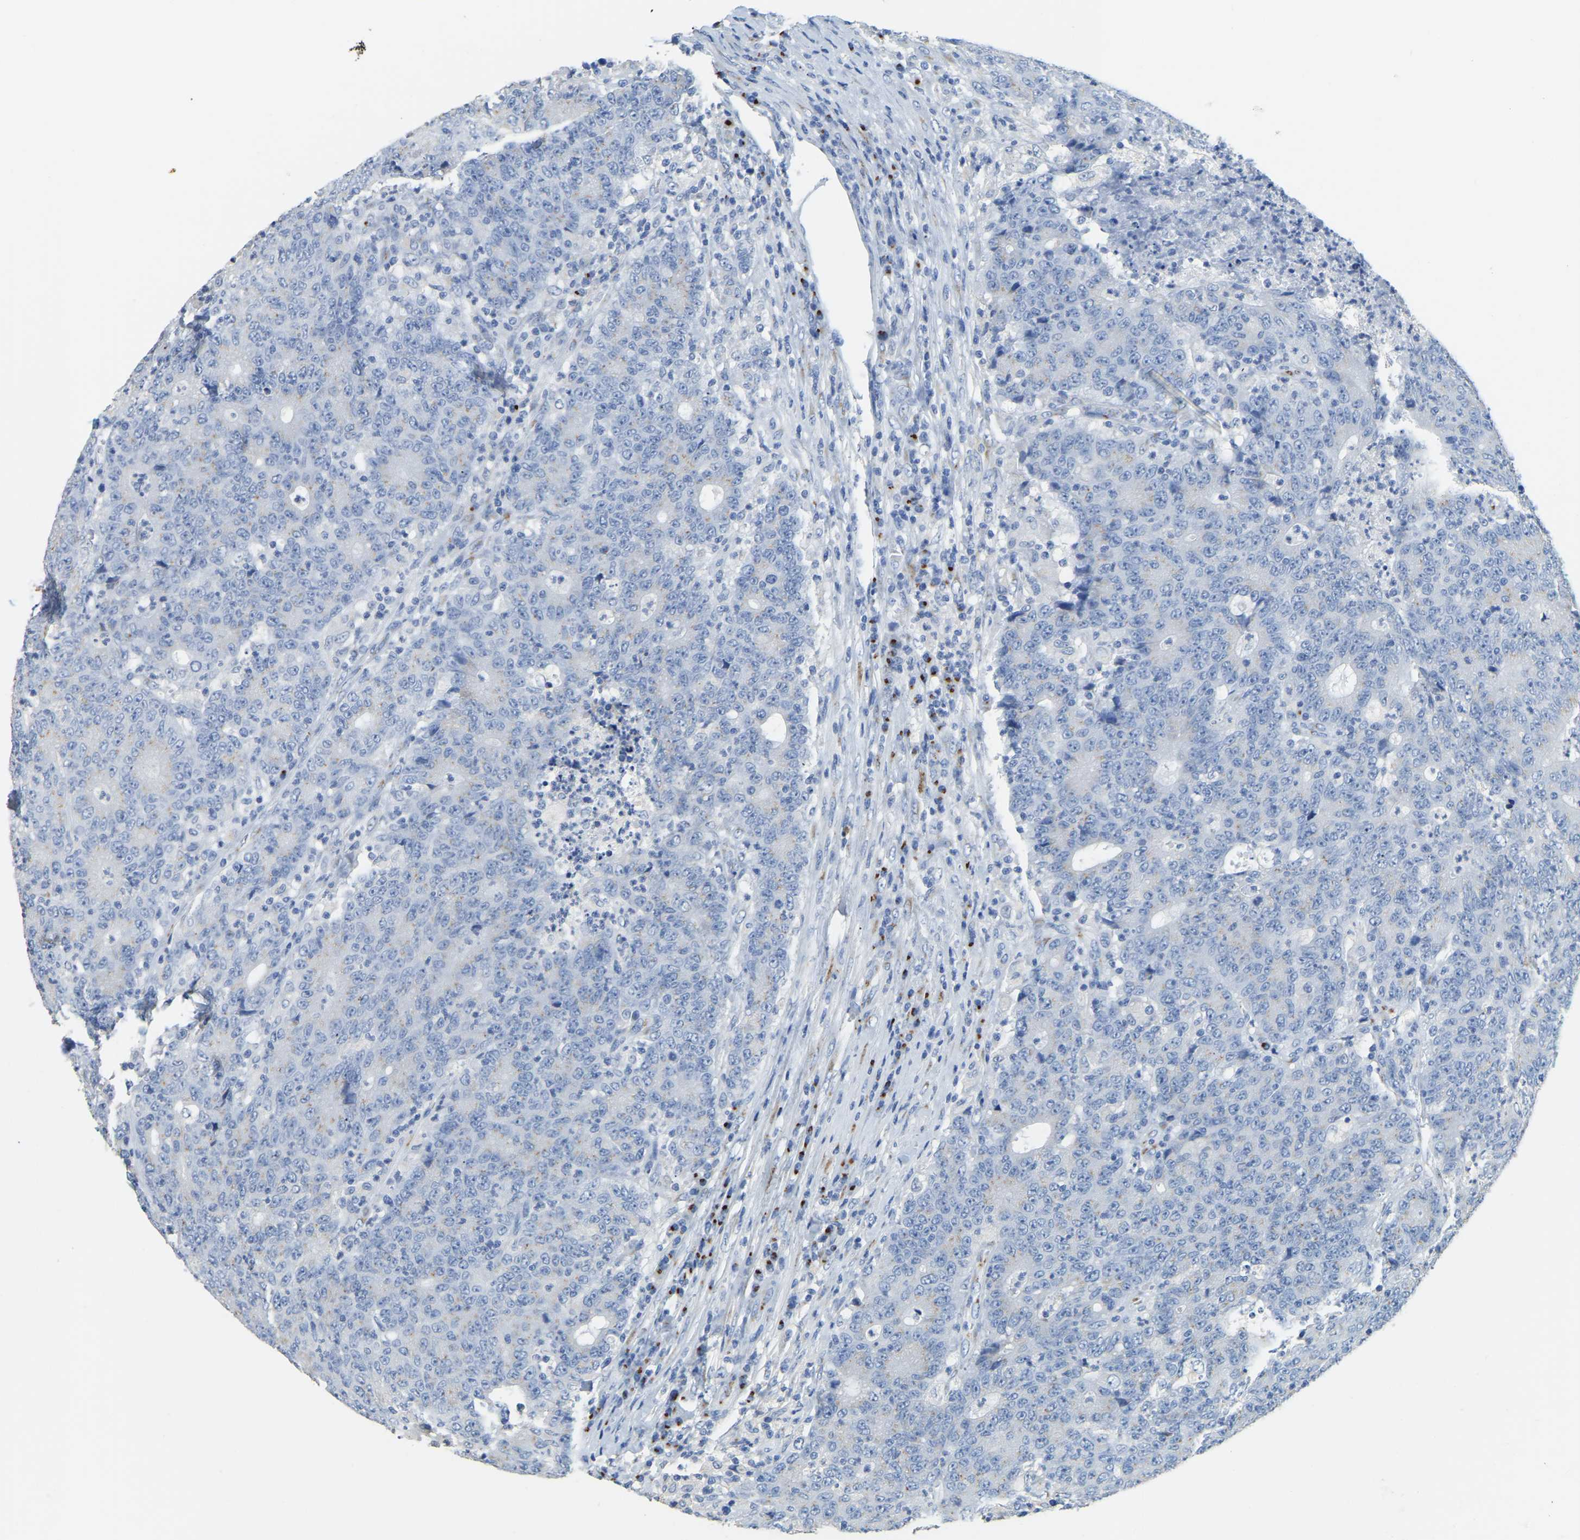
{"staining": {"intensity": "negative", "quantity": "none", "location": "none"}, "tissue": "colorectal cancer", "cell_type": "Tumor cells", "image_type": "cancer", "snomed": [{"axis": "morphology", "description": "Normal tissue, NOS"}, {"axis": "morphology", "description": "Adenocarcinoma, NOS"}, {"axis": "topography", "description": "Colon"}], "caption": "DAB immunohistochemical staining of human colorectal adenocarcinoma shows no significant staining in tumor cells.", "gene": "FAM174A", "patient": {"sex": "female", "age": 75}}